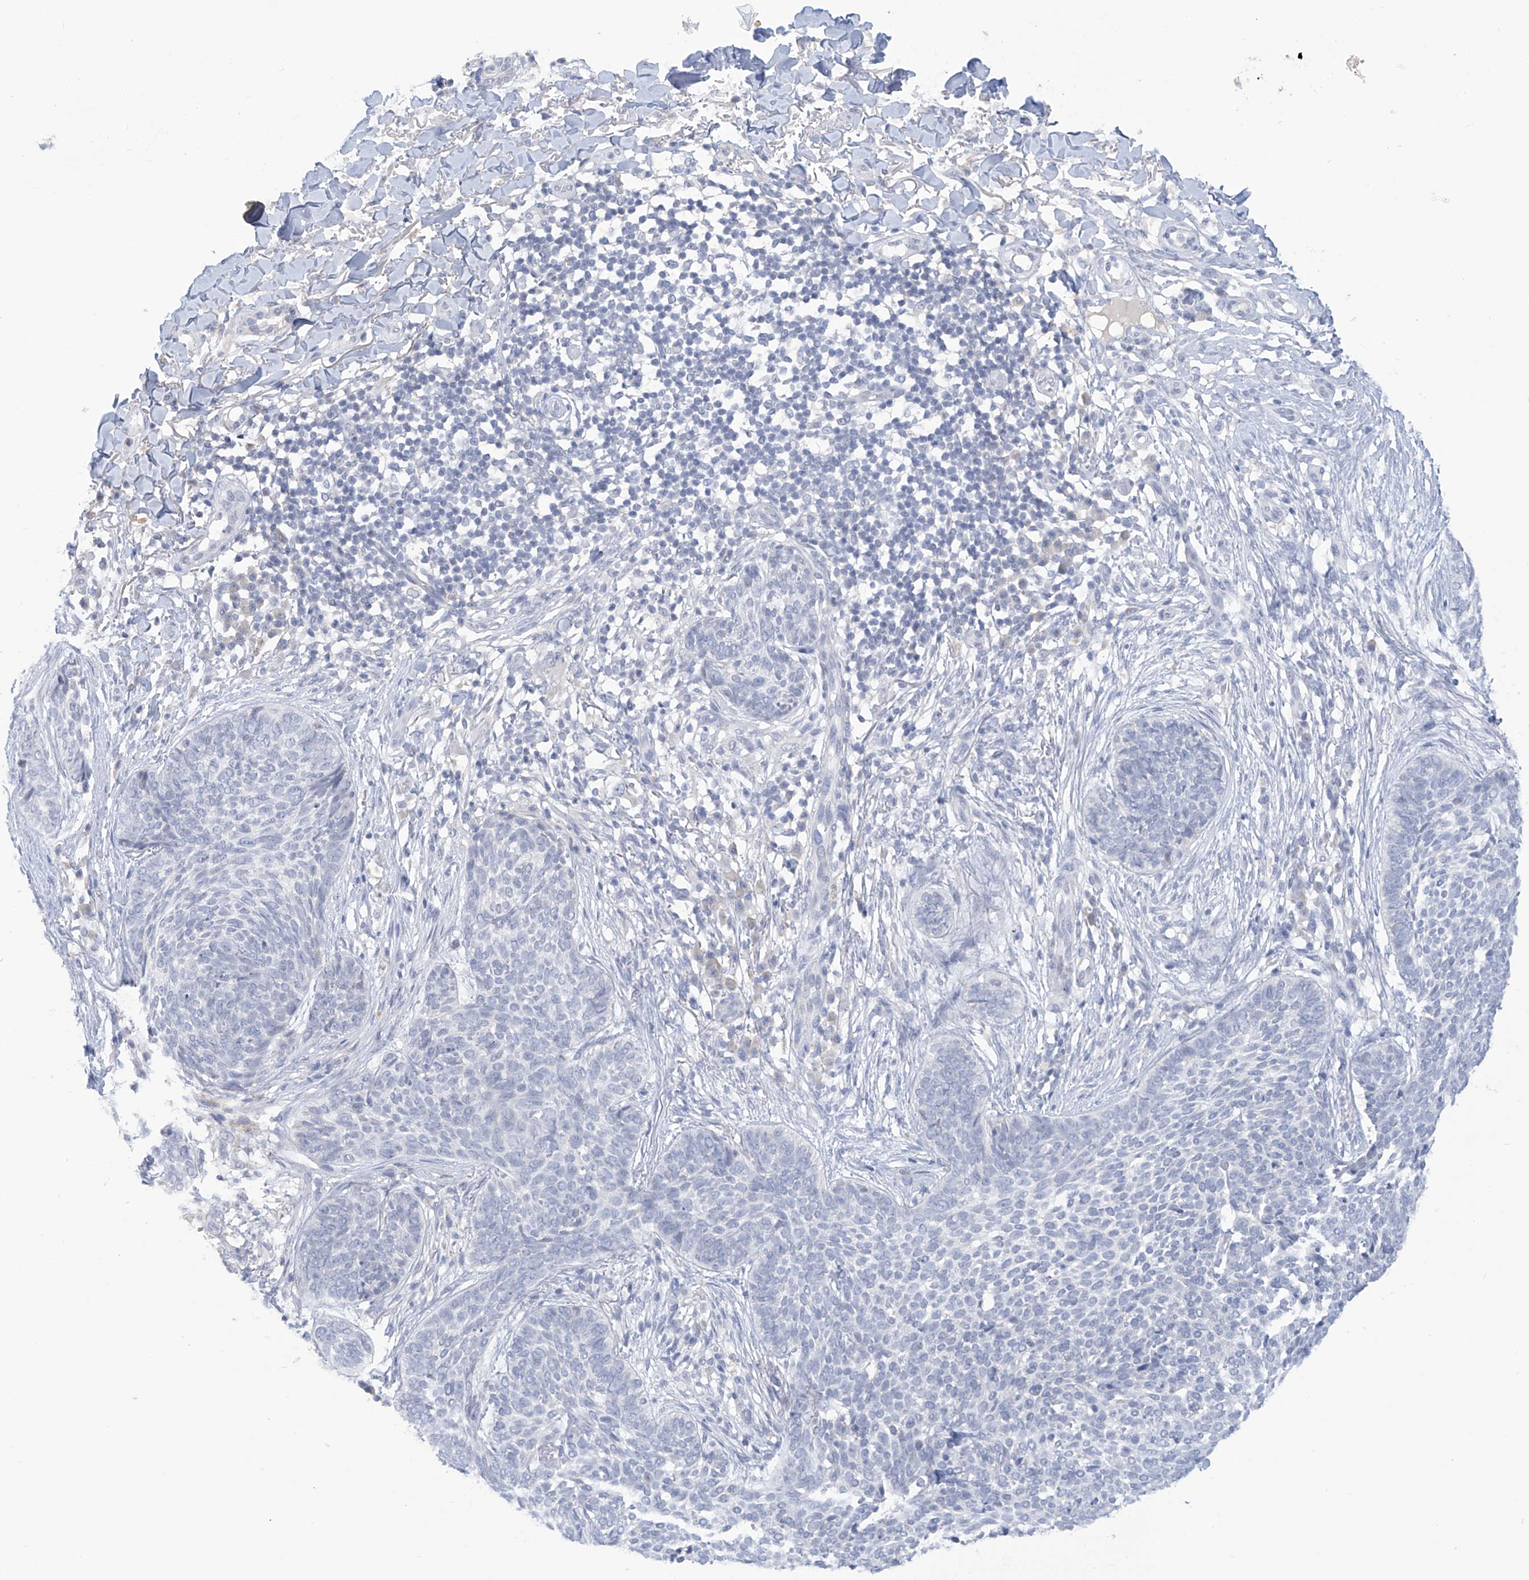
{"staining": {"intensity": "negative", "quantity": "none", "location": "none"}, "tissue": "skin cancer", "cell_type": "Tumor cells", "image_type": "cancer", "snomed": [{"axis": "morphology", "description": "Basal cell carcinoma"}, {"axis": "topography", "description": "Skin"}], "caption": "Skin basal cell carcinoma stained for a protein using immunohistochemistry (IHC) reveals no staining tumor cells.", "gene": "IBA57", "patient": {"sex": "female", "age": 64}}